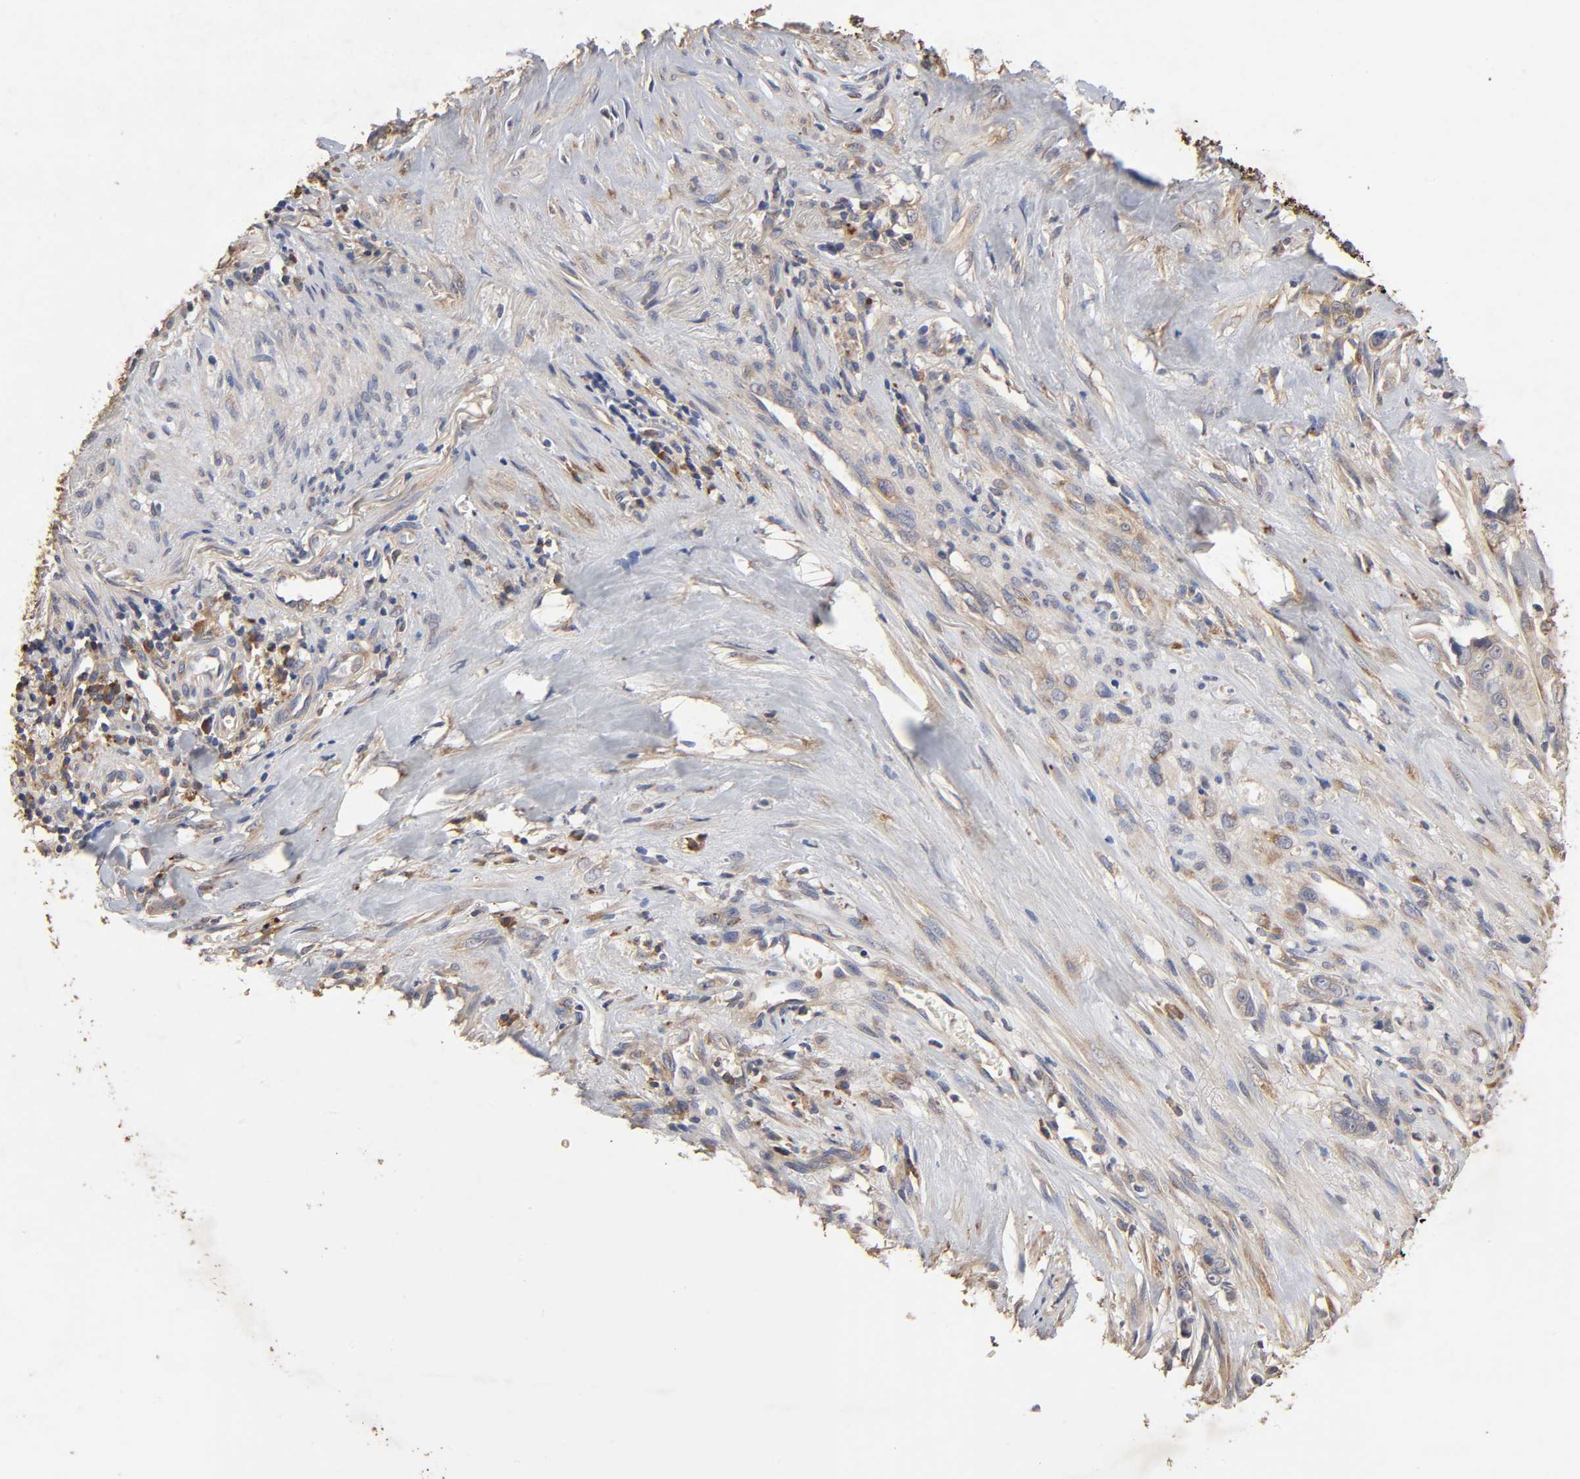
{"staining": {"intensity": "weak", "quantity": ">75%", "location": "cytoplasmic/membranous"}, "tissue": "liver cancer", "cell_type": "Tumor cells", "image_type": "cancer", "snomed": [{"axis": "morphology", "description": "Cholangiocarcinoma"}, {"axis": "topography", "description": "Liver"}], "caption": "Immunohistochemical staining of liver cancer shows weak cytoplasmic/membranous protein positivity in approximately >75% of tumor cells. Immunohistochemistry (ihc) stains the protein in brown and the nuclei are stained blue.", "gene": "EIF4G2", "patient": {"sex": "female", "age": 70}}